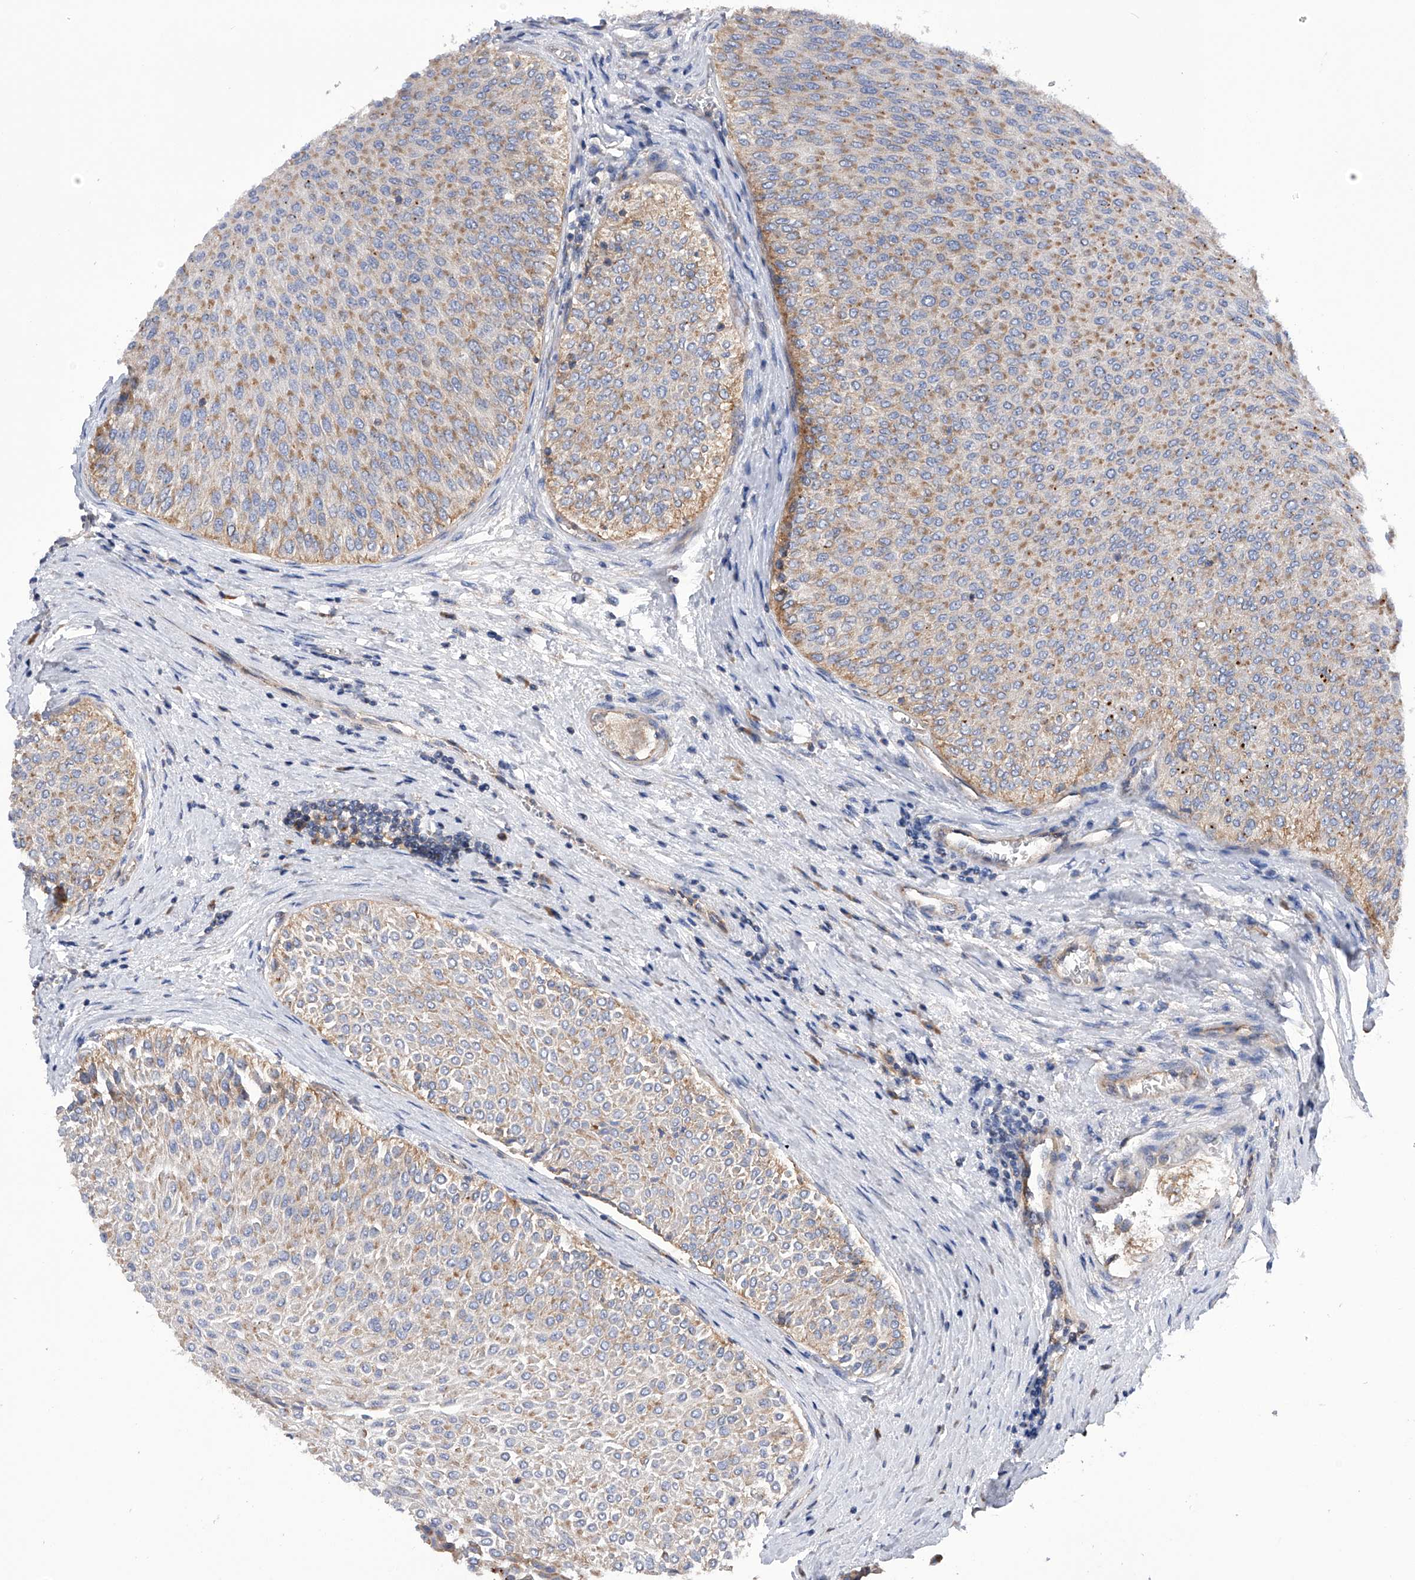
{"staining": {"intensity": "moderate", "quantity": "25%-75%", "location": "cytoplasmic/membranous"}, "tissue": "urothelial cancer", "cell_type": "Tumor cells", "image_type": "cancer", "snomed": [{"axis": "morphology", "description": "Urothelial carcinoma, Low grade"}, {"axis": "topography", "description": "Urinary bladder"}], "caption": "Moderate cytoplasmic/membranous protein positivity is appreciated in approximately 25%-75% of tumor cells in urothelial carcinoma (low-grade).", "gene": "MLYCD", "patient": {"sex": "male", "age": 78}}